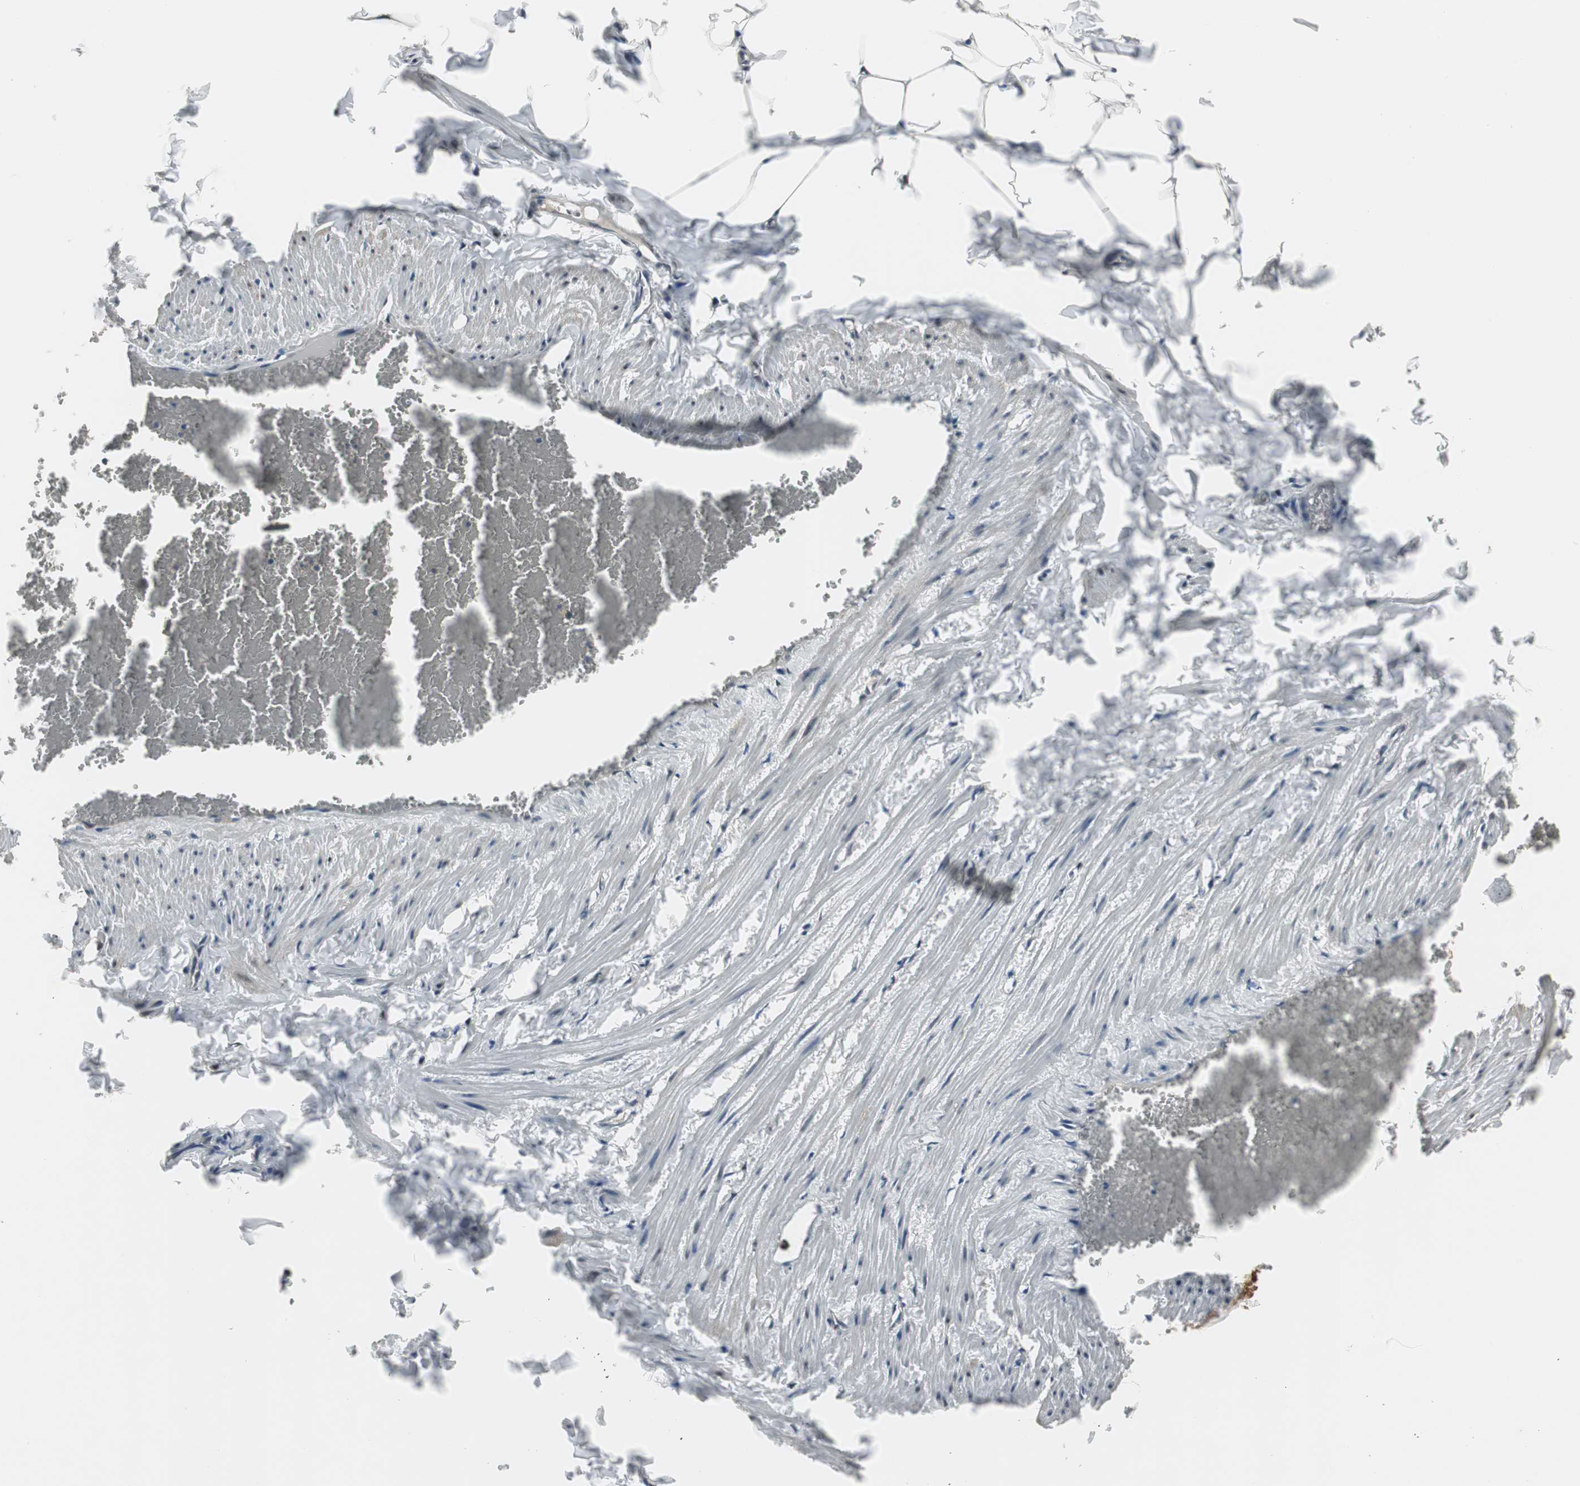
{"staining": {"intensity": "moderate", "quantity": ">75%", "location": "nuclear"}, "tissue": "adipose tissue", "cell_type": "Adipocytes", "image_type": "normal", "snomed": [{"axis": "morphology", "description": "Normal tissue, NOS"}, {"axis": "topography", "description": "Vascular tissue"}], "caption": "Immunohistochemical staining of normal human adipose tissue shows >75% levels of moderate nuclear protein staining in approximately >75% of adipocytes. The staining is performed using DAB (3,3'-diaminobenzidine) brown chromogen to label protein expression. The nuclei are counter-stained blue using hematoxylin.", "gene": "PFDN1", "patient": {"sex": "male", "age": 41}}